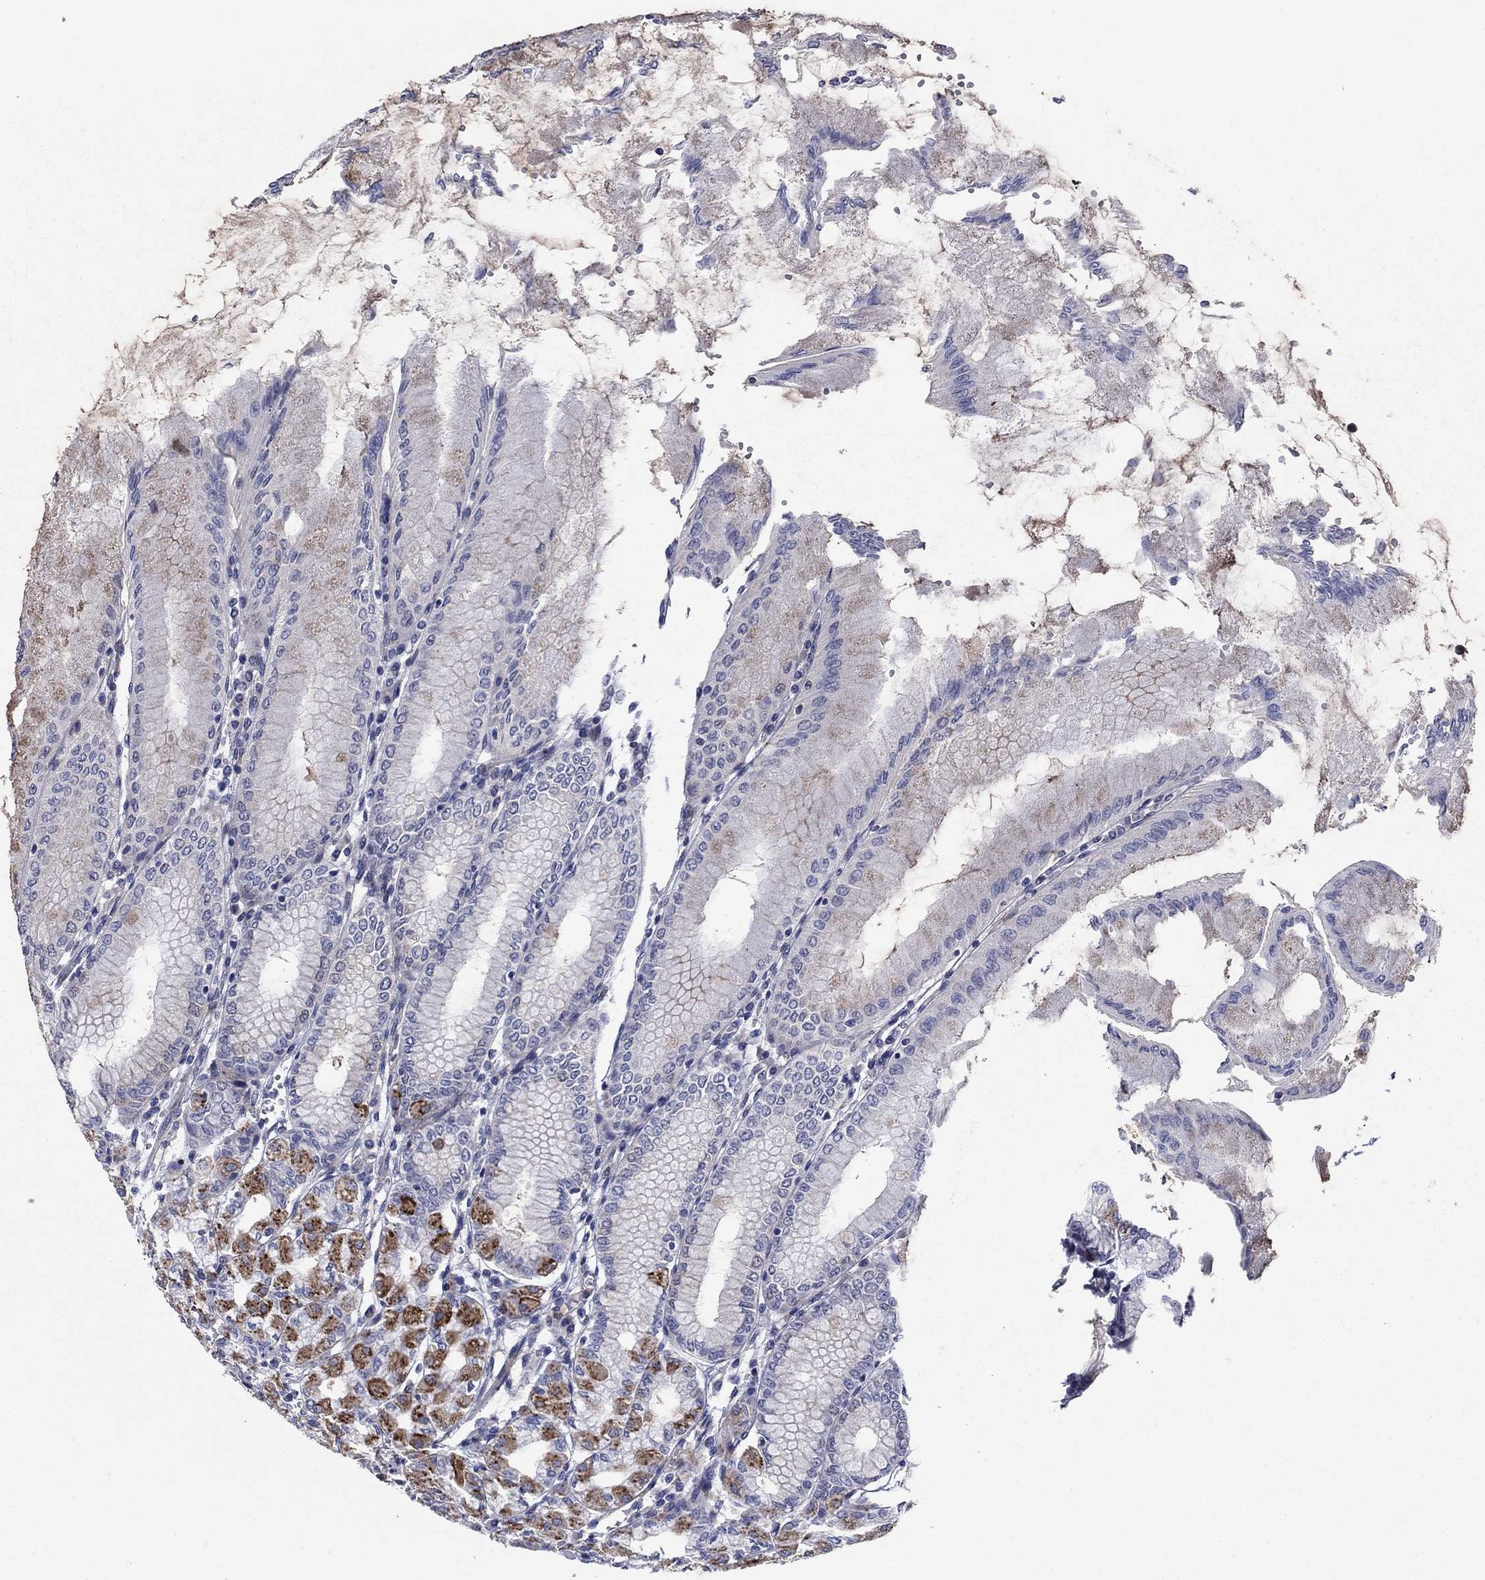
{"staining": {"intensity": "strong", "quantity": "25%-75%", "location": "cytoplasmic/membranous"}, "tissue": "stomach", "cell_type": "Glandular cells", "image_type": "normal", "snomed": [{"axis": "morphology", "description": "Normal tissue, NOS"}, {"axis": "topography", "description": "Skeletal muscle"}, {"axis": "topography", "description": "Stomach"}], "caption": "High-magnification brightfield microscopy of unremarkable stomach stained with DAB (3,3'-diaminobenzidine) (brown) and counterstained with hematoxylin (blue). glandular cells exhibit strong cytoplasmic/membranous positivity is appreciated in approximately25%-75% of cells. (Stains: DAB (3,3'-diaminobenzidine) in brown, nuclei in blue, Microscopy: brightfield microscopy at high magnification).", "gene": "GPR155", "patient": {"sex": "female", "age": 57}}